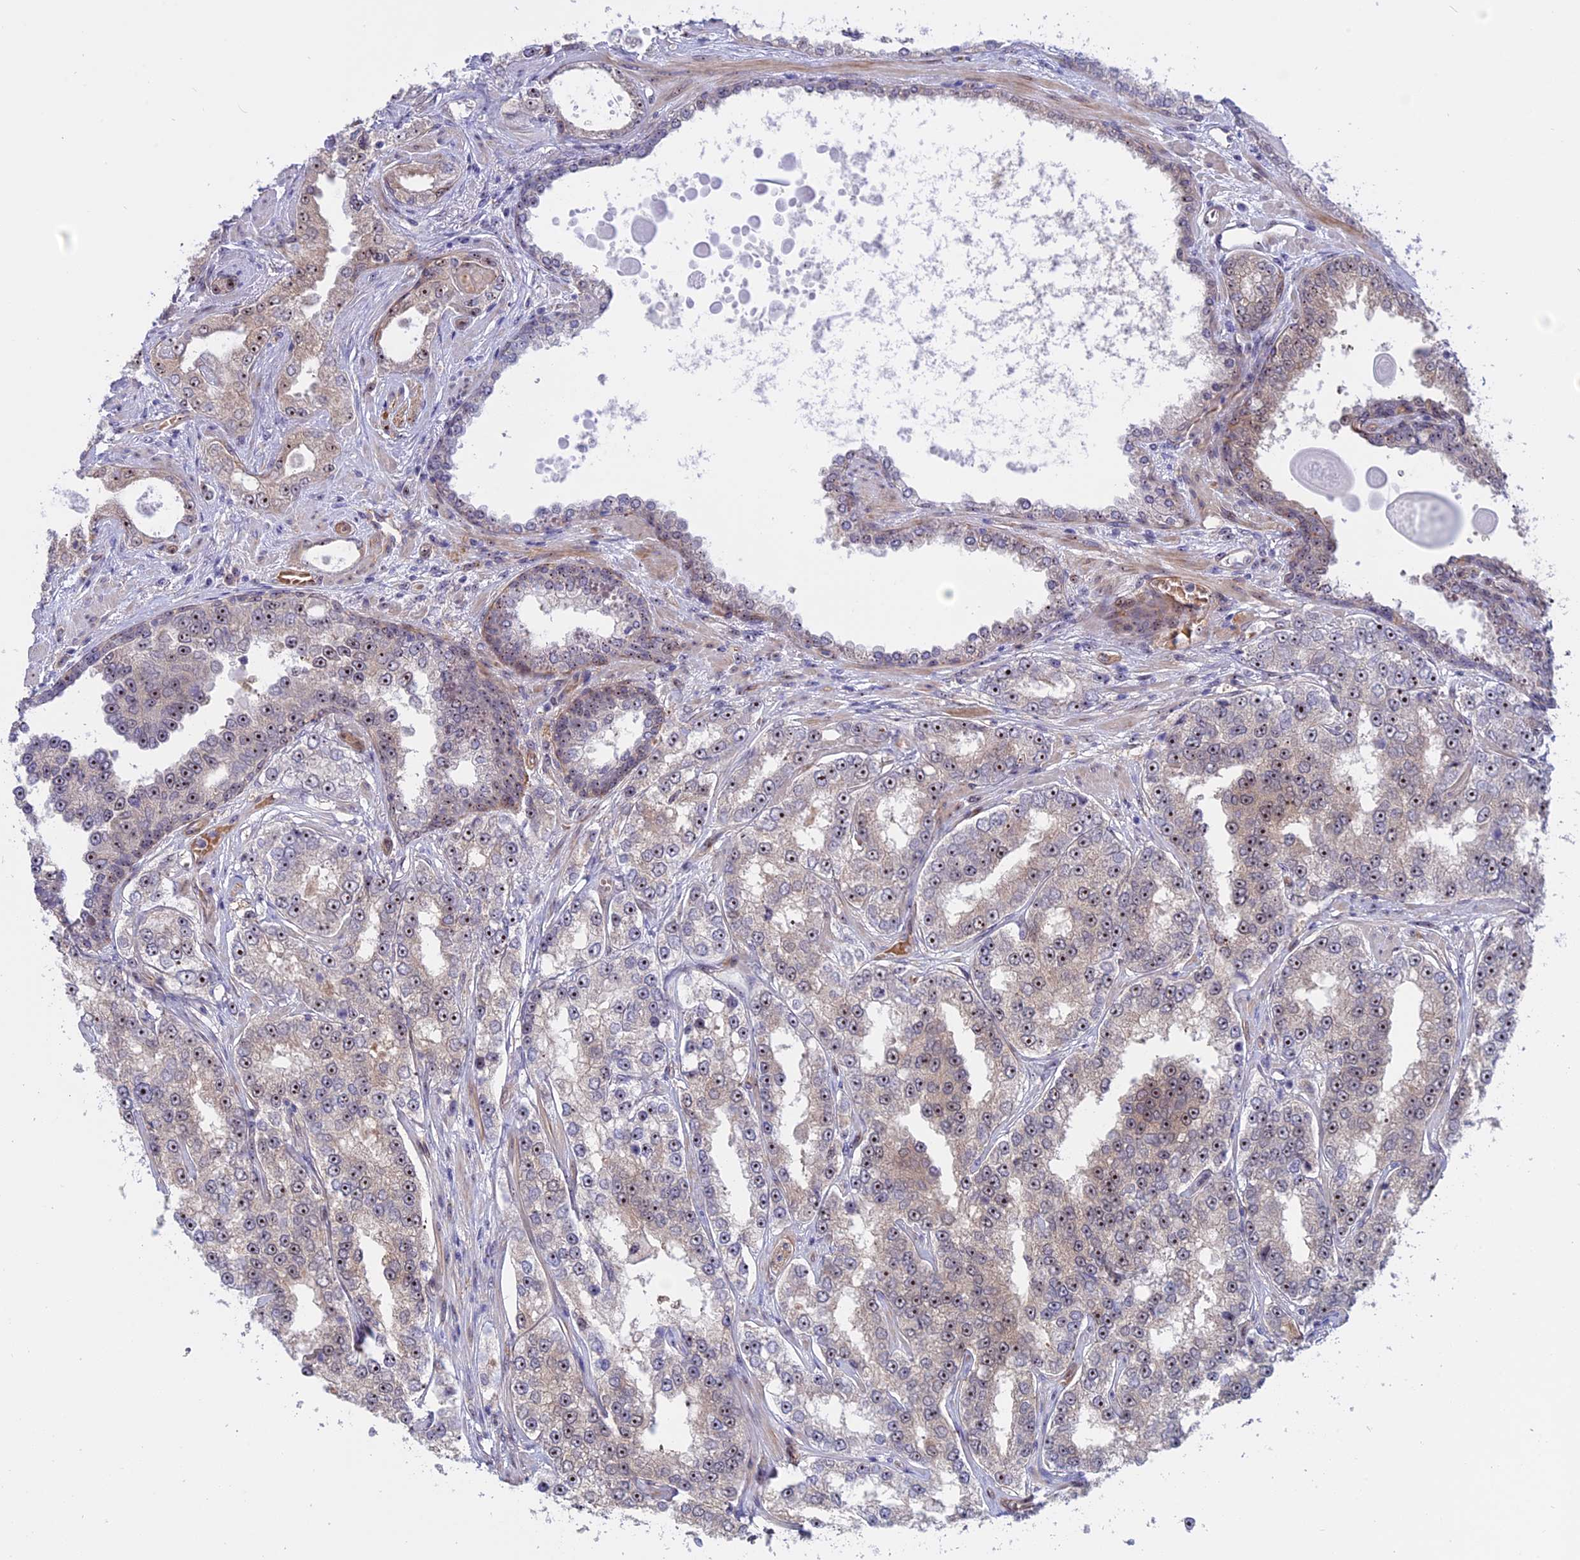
{"staining": {"intensity": "moderate", "quantity": "25%-75%", "location": "nuclear"}, "tissue": "prostate cancer", "cell_type": "Tumor cells", "image_type": "cancer", "snomed": [{"axis": "morphology", "description": "Normal tissue, NOS"}, {"axis": "morphology", "description": "Adenocarcinoma, High grade"}, {"axis": "topography", "description": "Prostate"}], "caption": "Prostate cancer stained for a protein (brown) reveals moderate nuclear positive positivity in approximately 25%-75% of tumor cells.", "gene": "DBNDD1", "patient": {"sex": "male", "age": 83}}